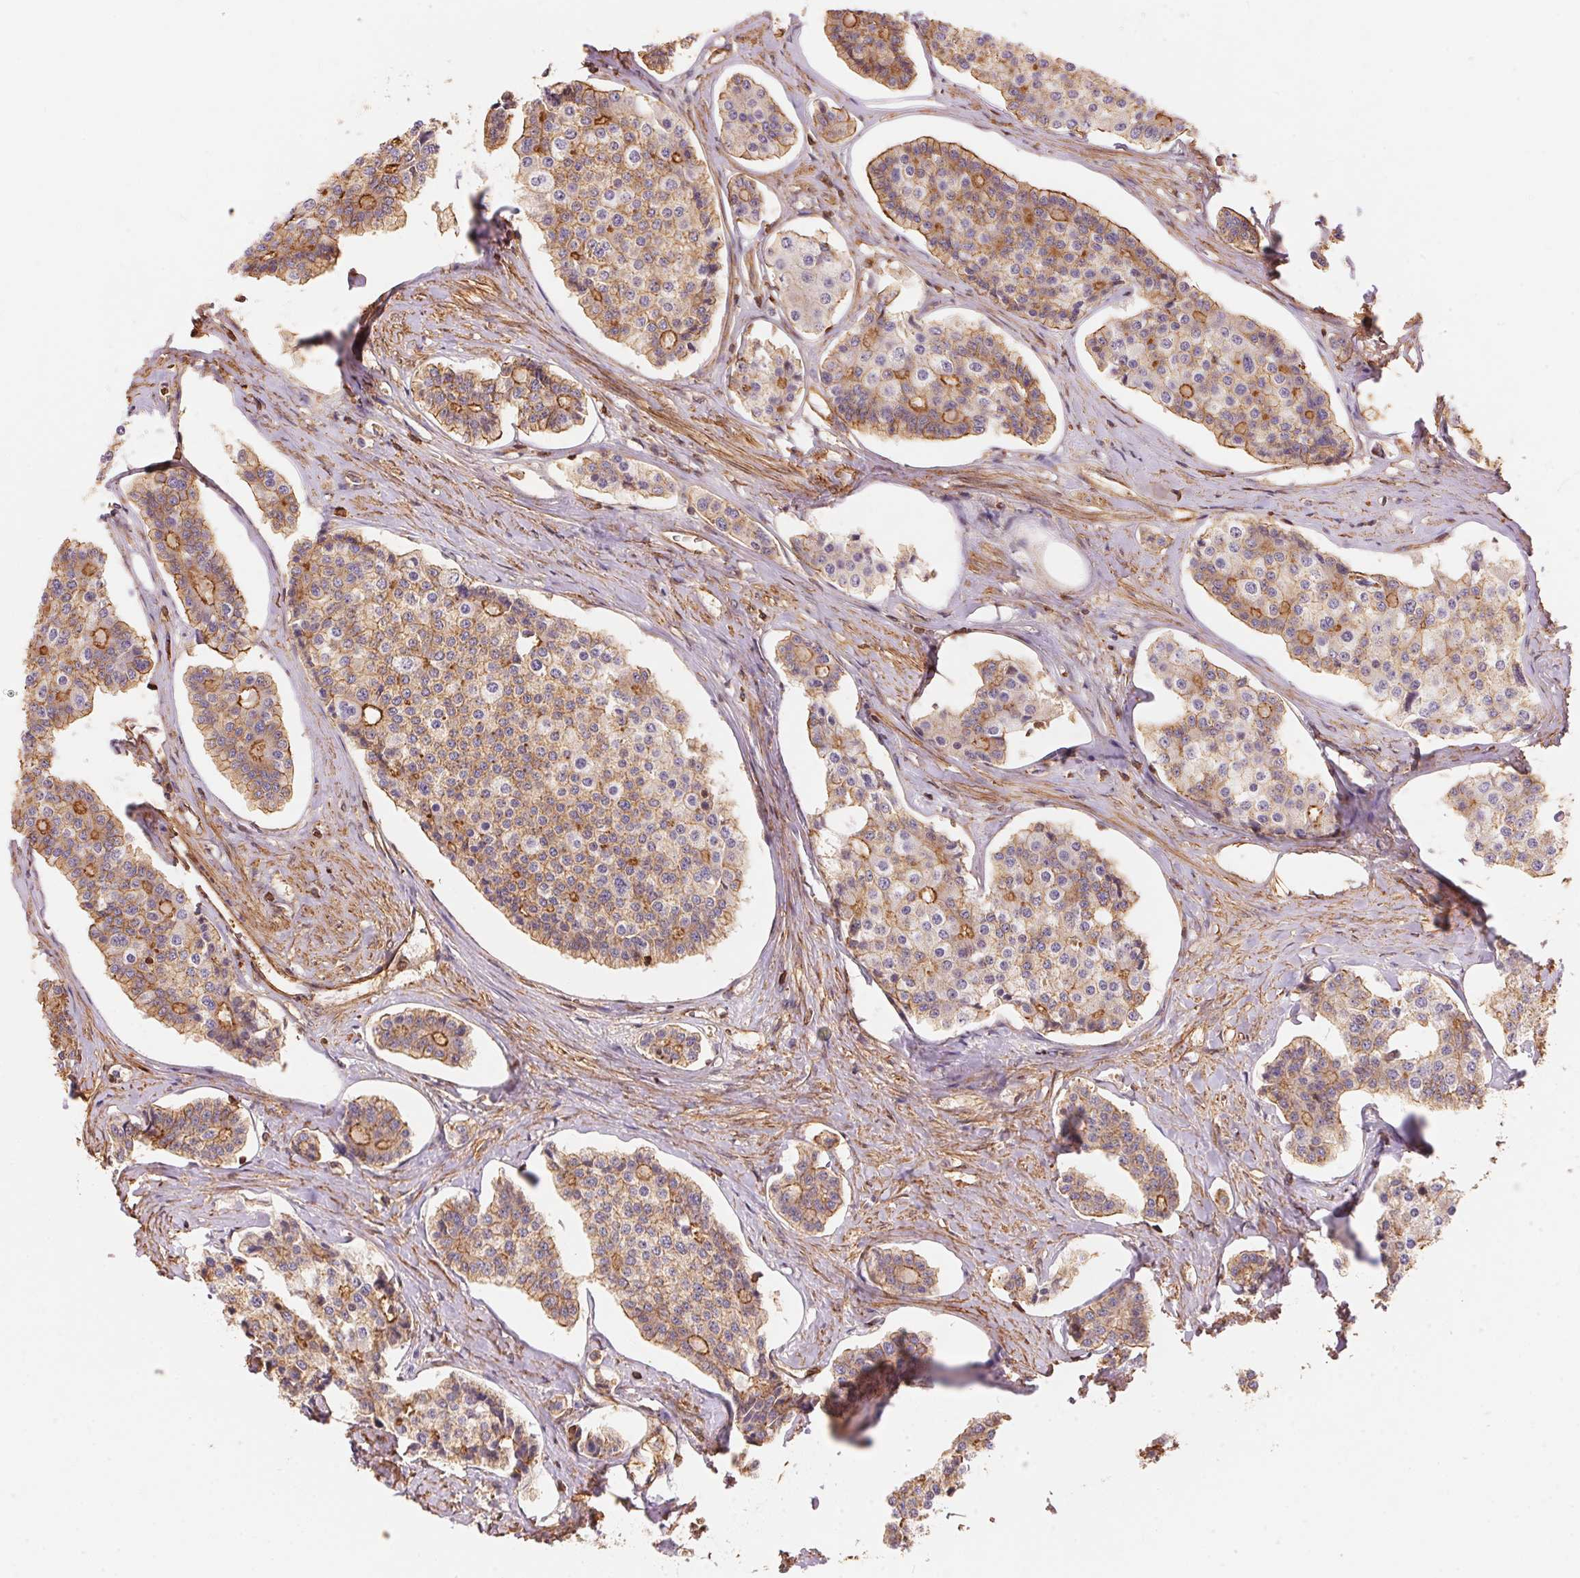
{"staining": {"intensity": "moderate", "quantity": "25%-75%", "location": "cytoplasmic/membranous"}, "tissue": "carcinoid", "cell_type": "Tumor cells", "image_type": "cancer", "snomed": [{"axis": "morphology", "description": "Carcinoid, malignant, NOS"}, {"axis": "topography", "description": "Small intestine"}], "caption": "This is a micrograph of IHC staining of carcinoid, which shows moderate expression in the cytoplasmic/membranous of tumor cells.", "gene": "FRAS1", "patient": {"sex": "female", "age": 65}}